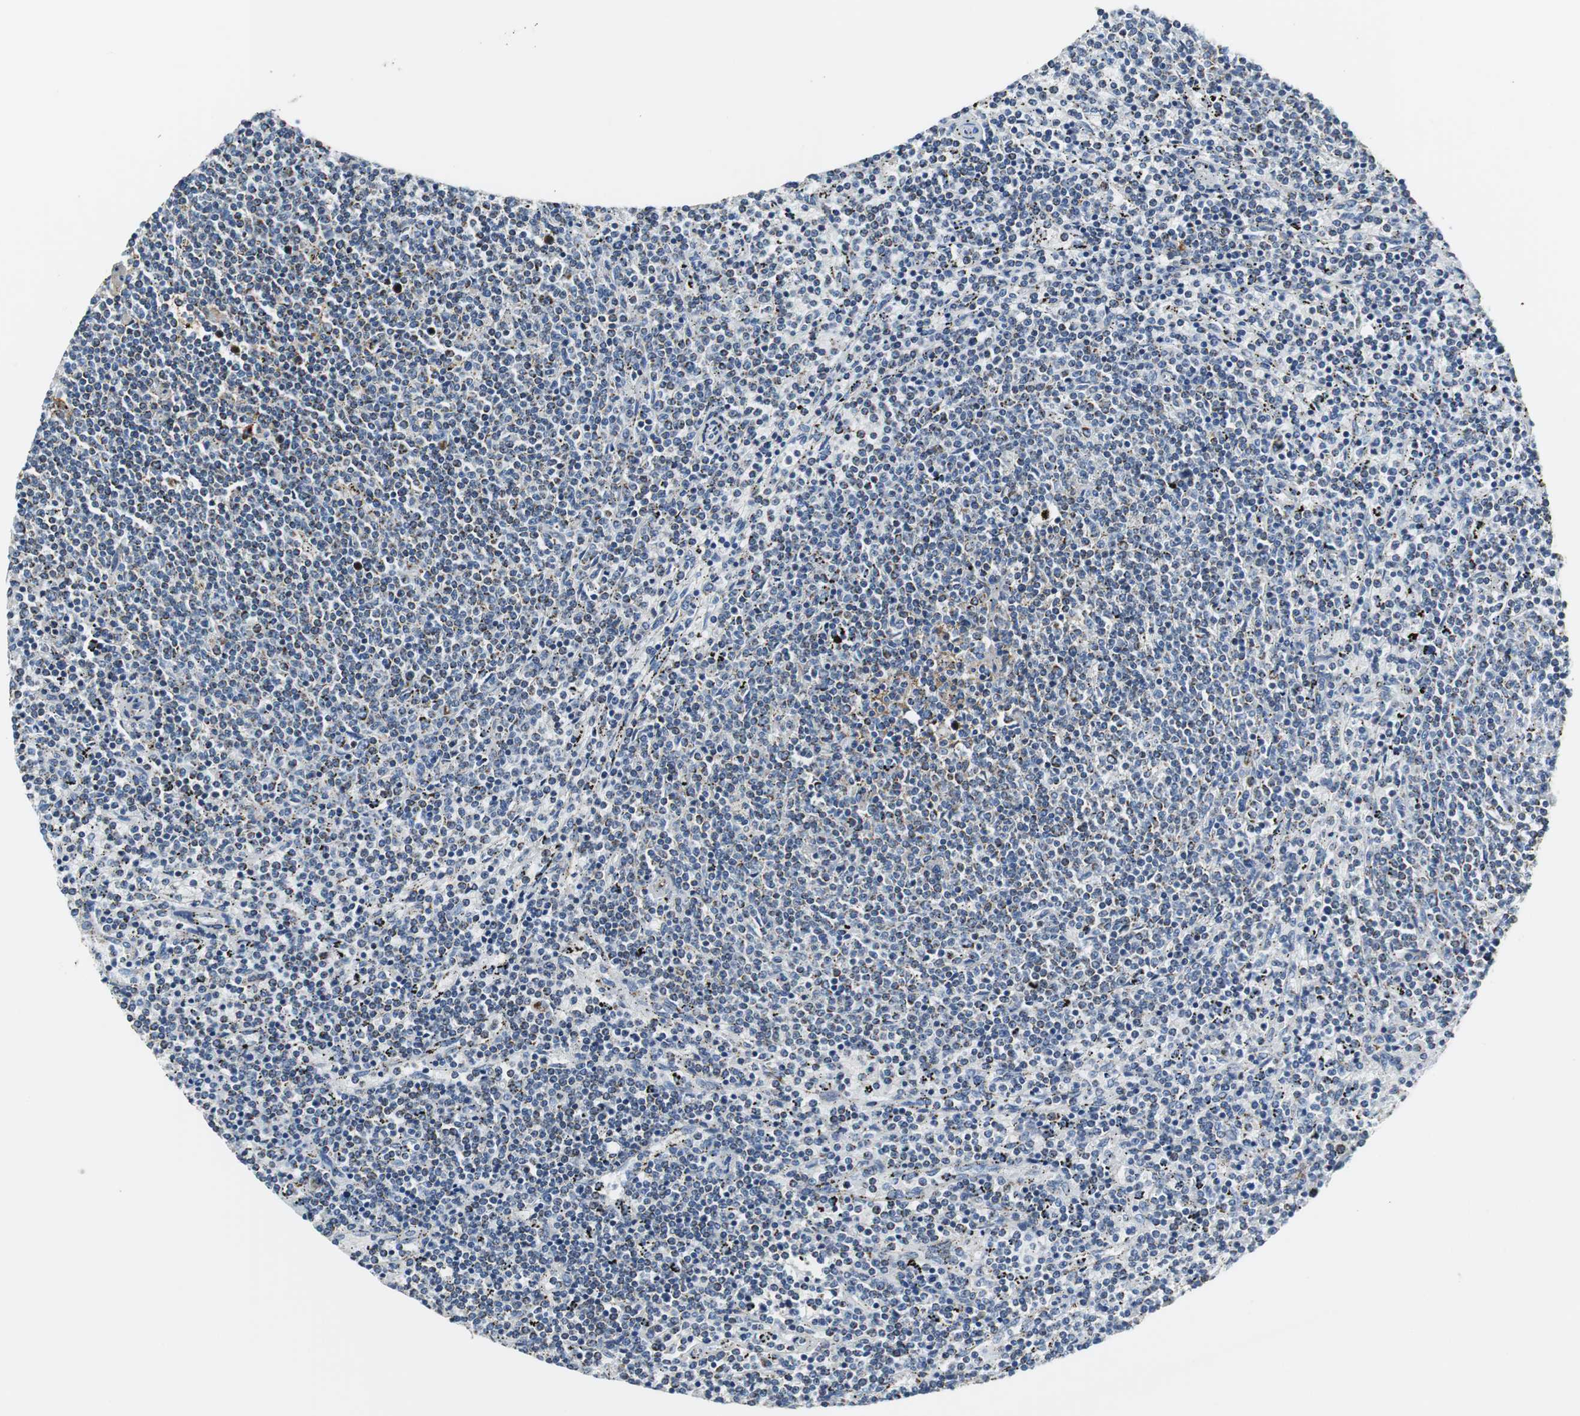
{"staining": {"intensity": "strong", "quantity": "<25%", "location": "cytoplasmic/membranous"}, "tissue": "lymphoma", "cell_type": "Tumor cells", "image_type": "cancer", "snomed": [{"axis": "morphology", "description": "Malignant lymphoma, non-Hodgkin's type, Low grade"}, {"axis": "topography", "description": "Spleen"}], "caption": "The photomicrograph shows a brown stain indicating the presence of a protein in the cytoplasmic/membranous of tumor cells in malignant lymphoma, non-Hodgkin's type (low-grade).", "gene": "C1QTNF7", "patient": {"sex": "female", "age": 50}}